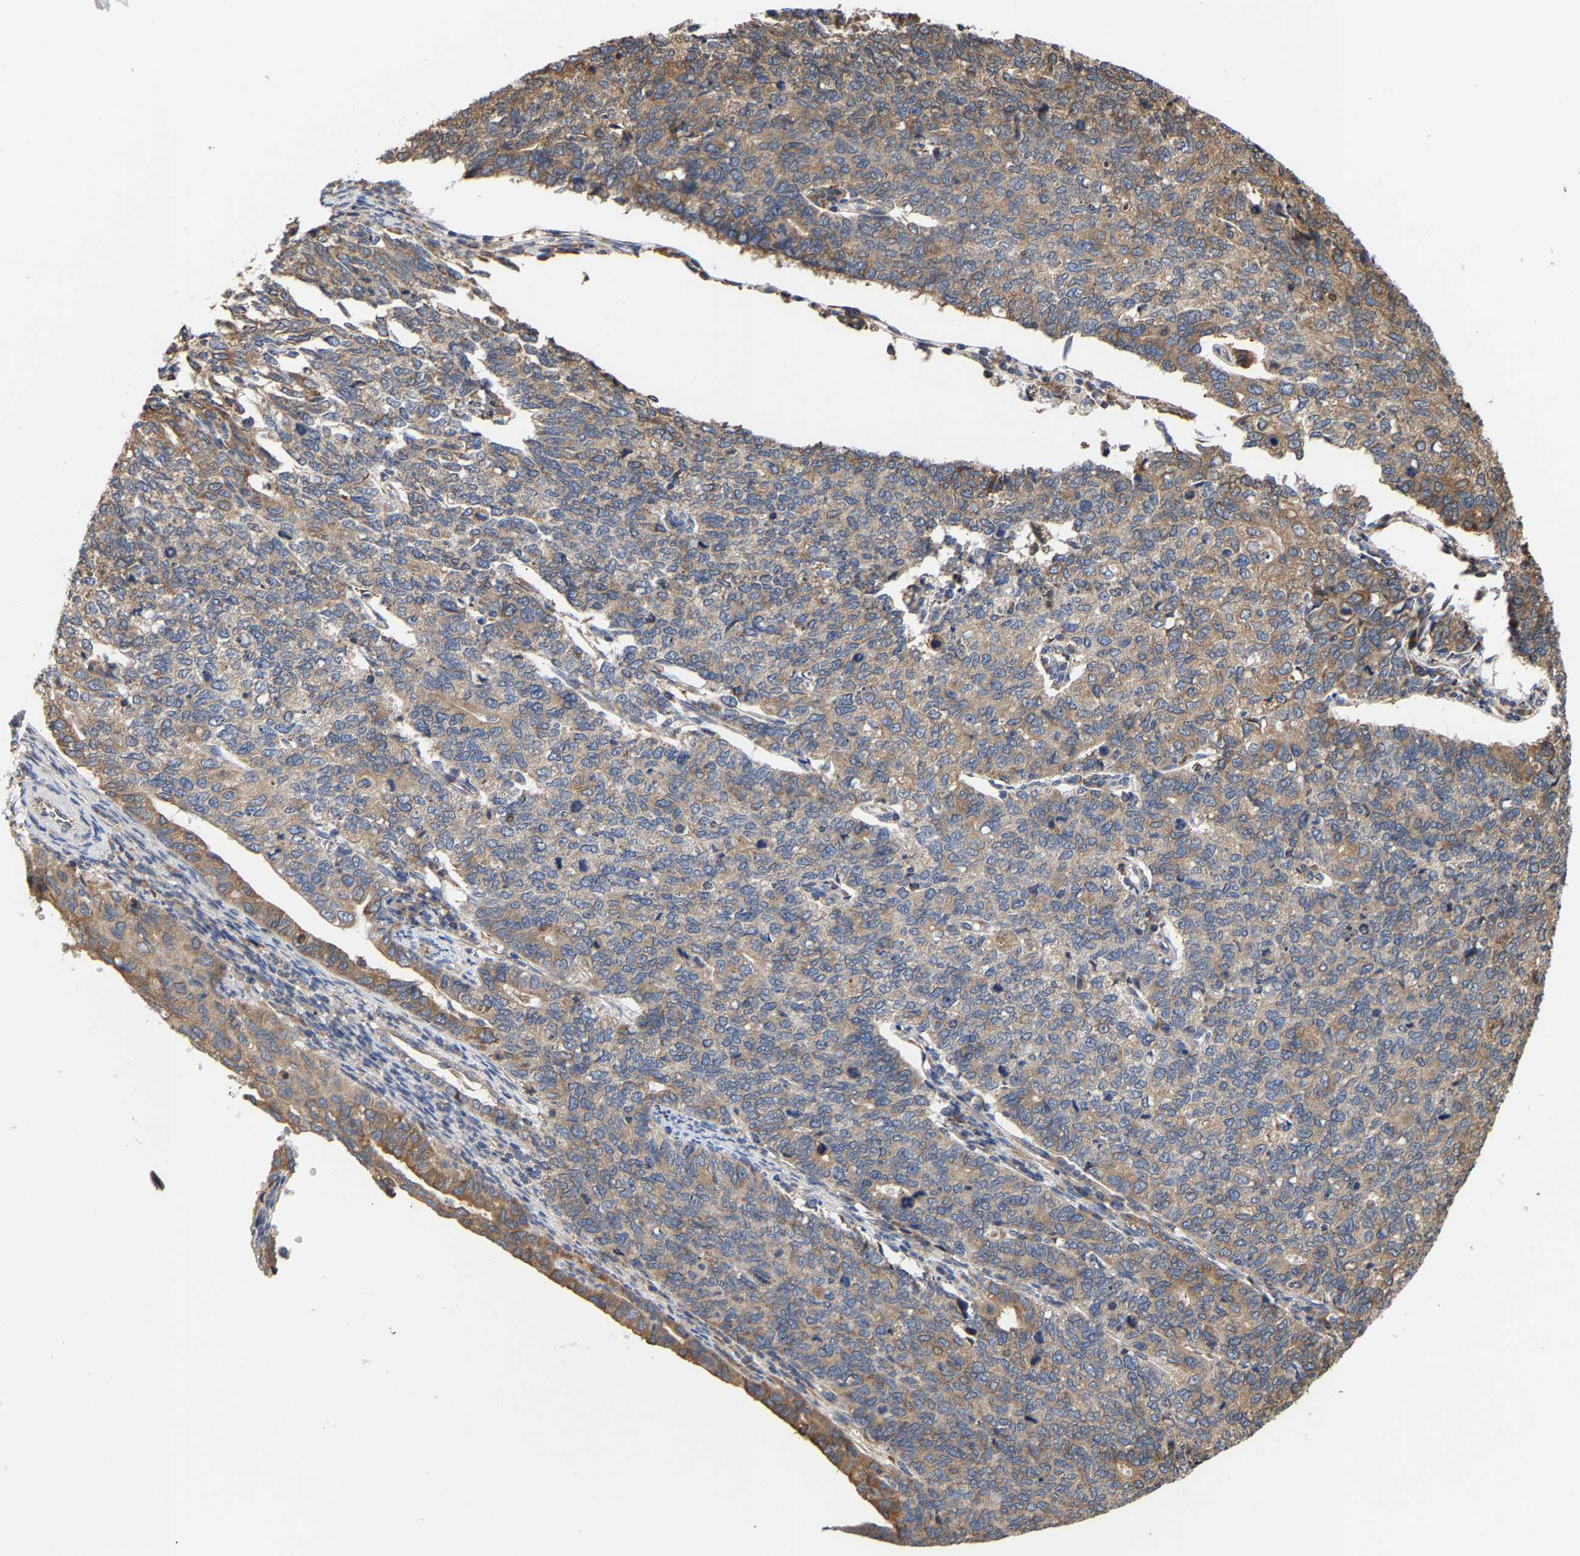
{"staining": {"intensity": "moderate", "quantity": ">75%", "location": "cytoplasmic/membranous"}, "tissue": "cervical cancer", "cell_type": "Tumor cells", "image_type": "cancer", "snomed": [{"axis": "morphology", "description": "Squamous cell carcinoma, NOS"}, {"axis": "topography", "description": "Cervix"}], "caption": "This image shows IHC staining of squamous cell carcinoma (cervical), with medium moderate cytoplasmic/membranous expression in about >75% of tumor cells.", "gene": "ARAP1", "patient": {"sex": "female", "age": 63}}